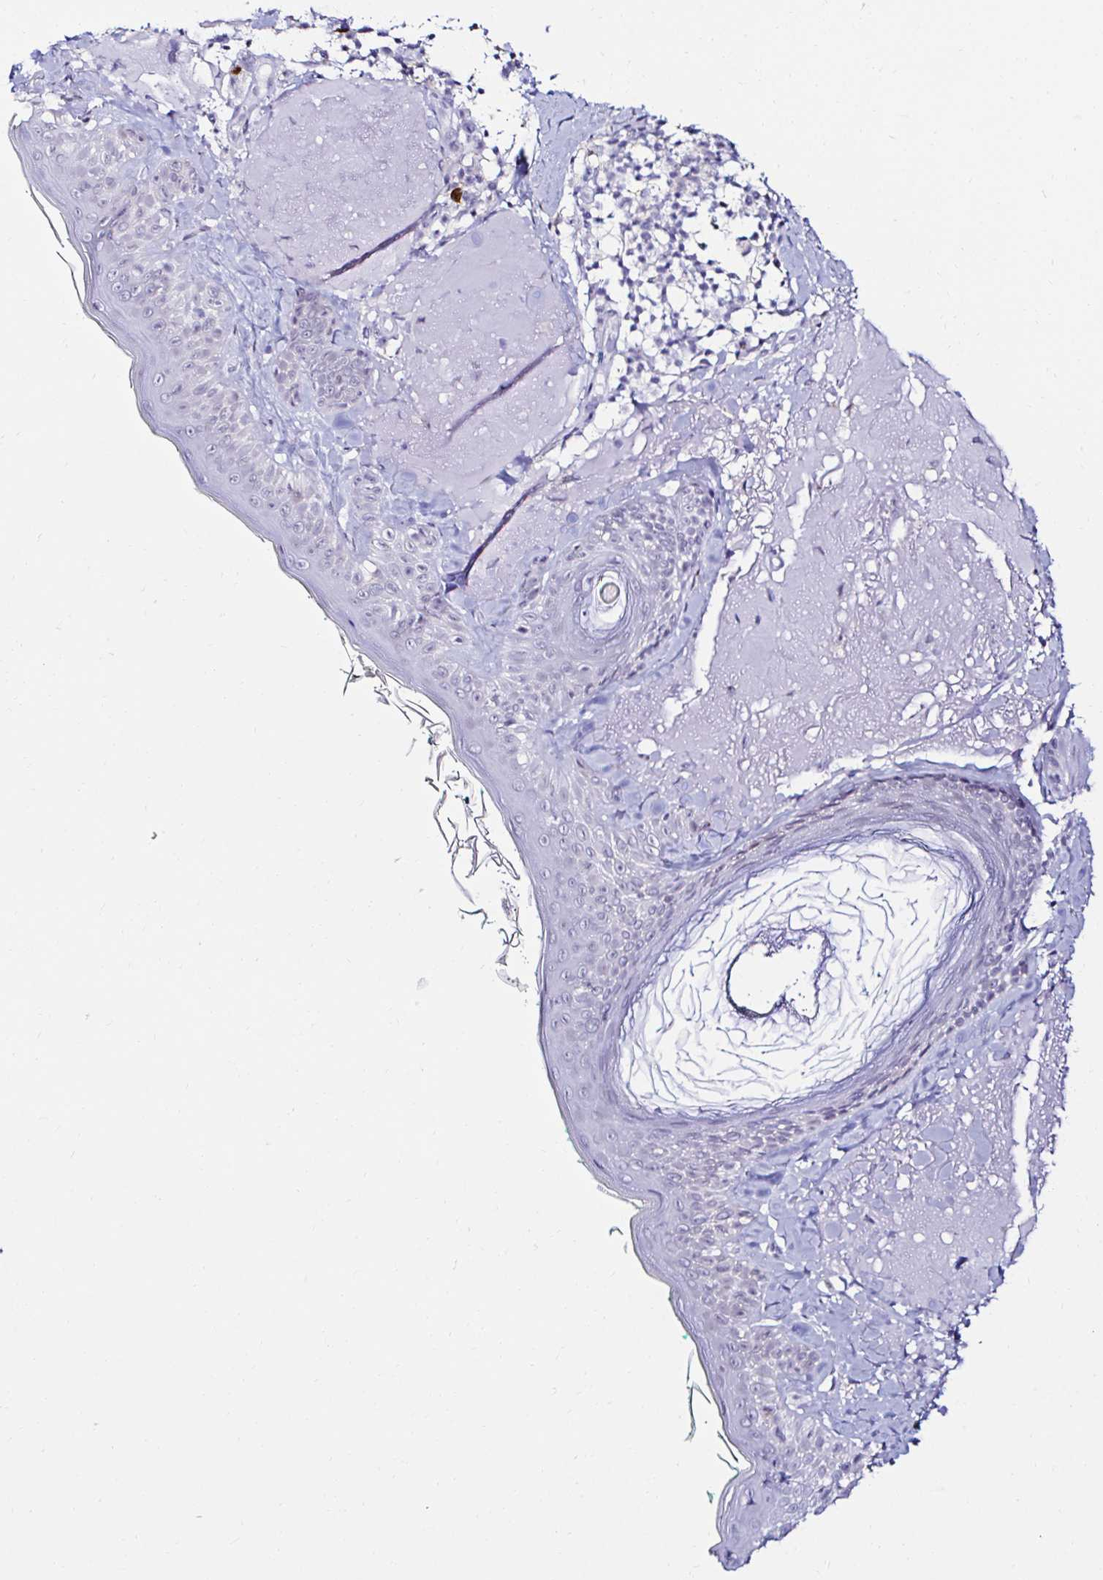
{"staining": {"intensity": "negative", "quantity": "none", "location": "none"}, "tissue": "skin", "cell_type": "Fibroblasts", "image_type": "normal", "snomed": [{"axis": "morphology", "description": "Normal tissue, NOS"}, {"axis": "topography", "description": "Skin"}], "caption": "An image of human skin is negative for staining in fibroblasts.", "gene": "CYBB", "patient": {"sex": "male", "age": 73}}